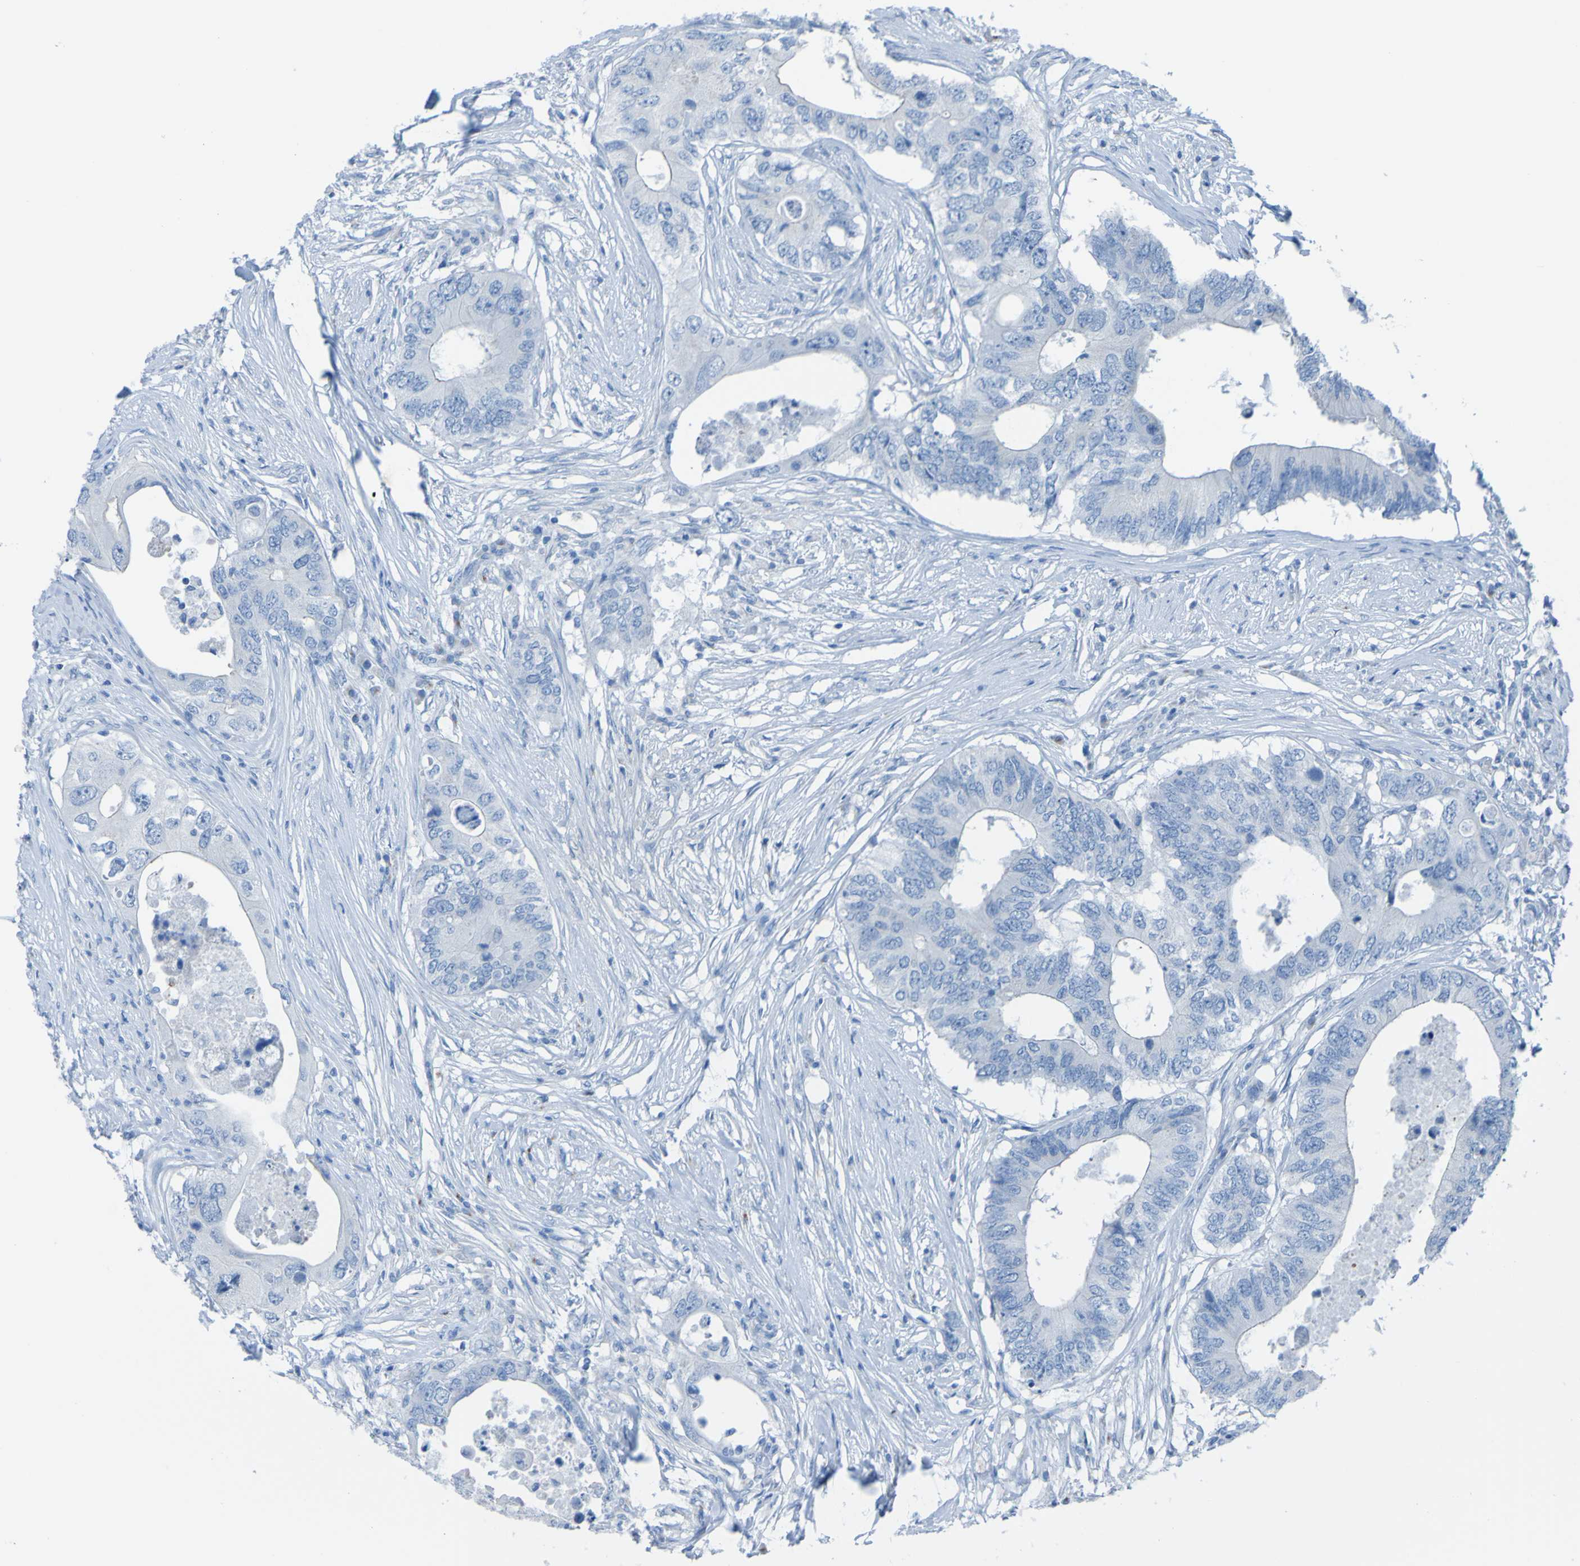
{"staining": {"intensity": "negative", "quantity": "none", "location": "none"}, "tissue": "colorectal cancer", "cell_type": "Tumor cells", "image_type": "cancer", "snomed": [{"axis": "morphology", "description": "Adenocarcinoma, NOS"}, {"axis": "topography", "description": "Colon"}], "caption": "High power microscopy photomicrograph of an immunohistochemistry (IHC) photomicrograph of adenocarcinoma (colorectal), revealing no significant expression in tumor cells. (DAB immunohistochemistry (IHC), high magnification).", "gene": "ACMSD", "patient": {"sex": "male", "age": 71}}